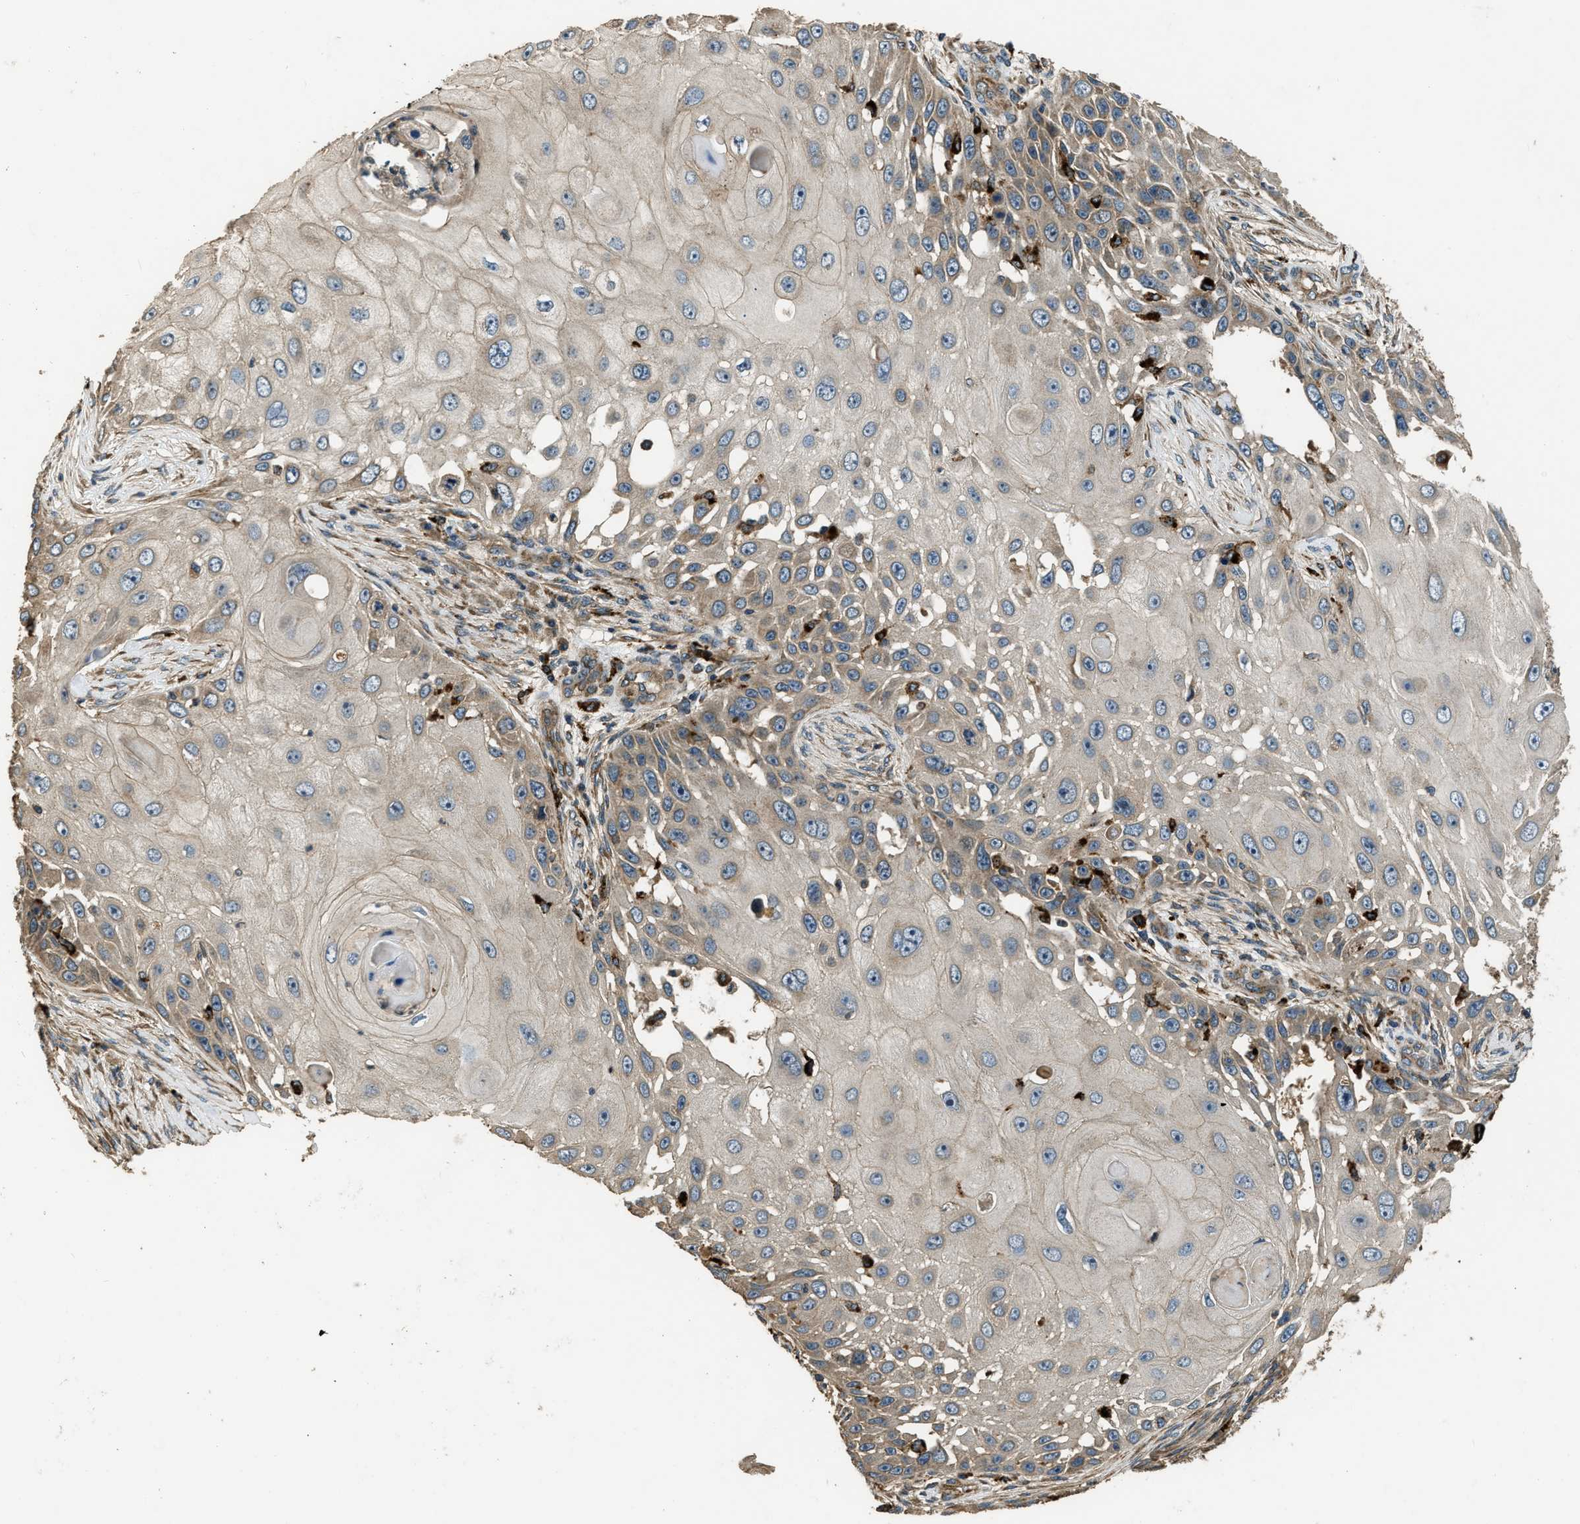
{"staining": {"intensity": "weak", "quantity": "25%-75%", "location": "cytoplasmic/membranous"}, "tissue": "skin cancer", "cell_type": "Tumor cells", "image_type": "cancer", "snomed": [{"axis": "morphology", "description": "Squamous cell carcinoma, NOS"}, {"axis": "topography", "description": "Skin"}], "caption": "Protein expression analysis of skin cancer (squamous cell carcinoma) demonstrates weak cytoplasmic/membranous staining in approximately 25%-75% of tumor cells. (DAB IHC with brightfield microscopy, high magnification).", "gene": "GGH", "patient": {"sex": "female", "age": 44}}